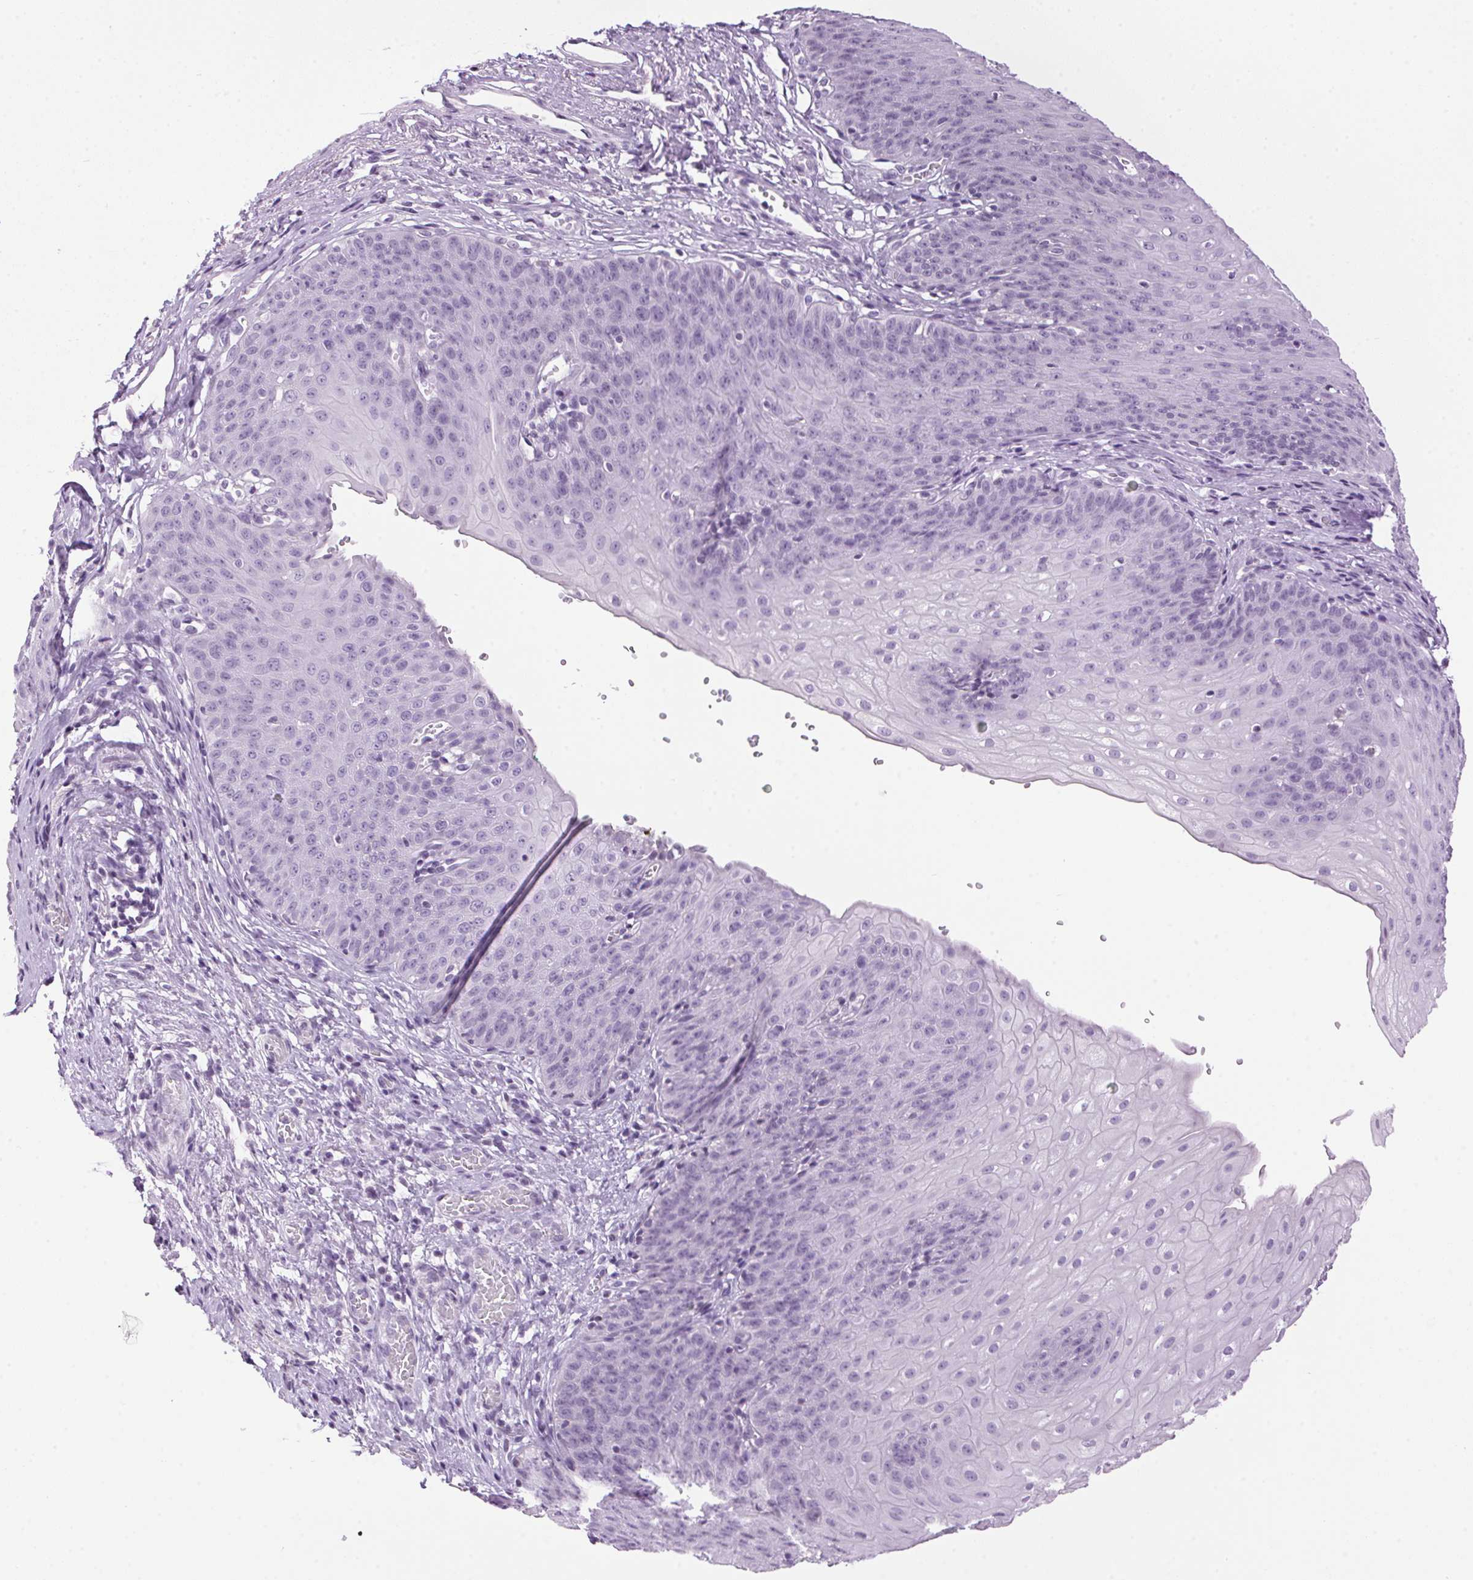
{"staining": {"intensity": "negative", "quantity": "none", "location": "none"}, "tissue": "esophagus", "cell_type": "Squamous epithelial cells", "image_type": "normal", "snomed": [{"axis": "morphology", "description": "Normal tissue, NOS"}, {"axis": "topography", "description": "Esophagus"}], "caption": "Esophagus stained for a protein using IHC reveals no positivity squamous epithelial cells.", "gene": "TMEM88B", "patient": {"sex": "male", "age": 71}}